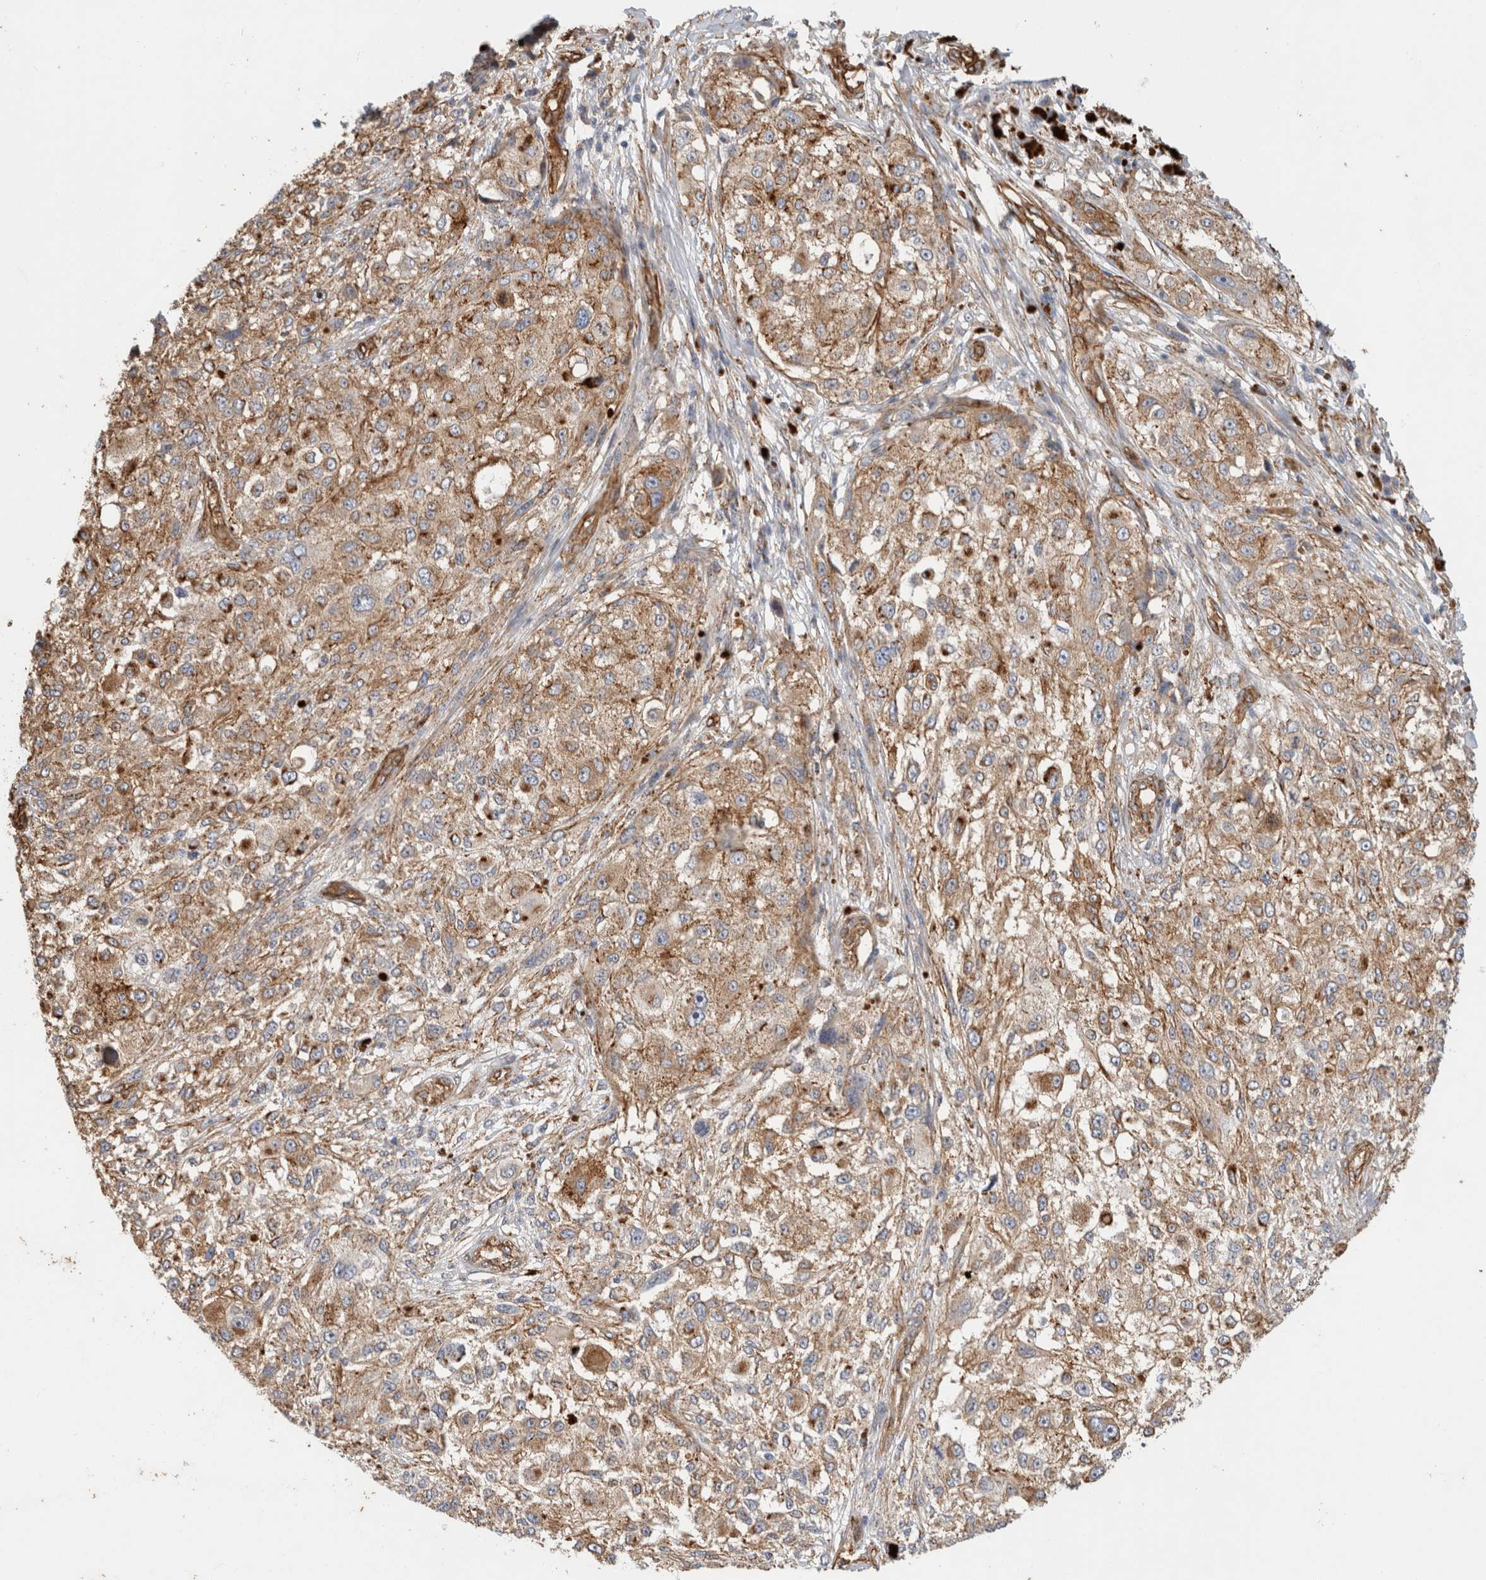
{"staining": {"intensity": "moderate", "quantity": ">75%", "location": "cytoplasmic/membranous"}, "tissue": "melanoma", "cell_type": "Tumor cells", "image_type": "cancer", "snomed": [{"axis": "morphology", "description": "Necrosis, NOS"}, {"axis": "morphology", "description": "Malignant melanoma, NOS"}, {"axis": "topography", "description": "Skin"}], "caption": "Melanoma stained with a brown dye displays moderate cytoplasmic/membranous positive expression in about >75% of tumor cells.", "gene": "JMJD4", "patient": {"sex": "female", "age": 87}}